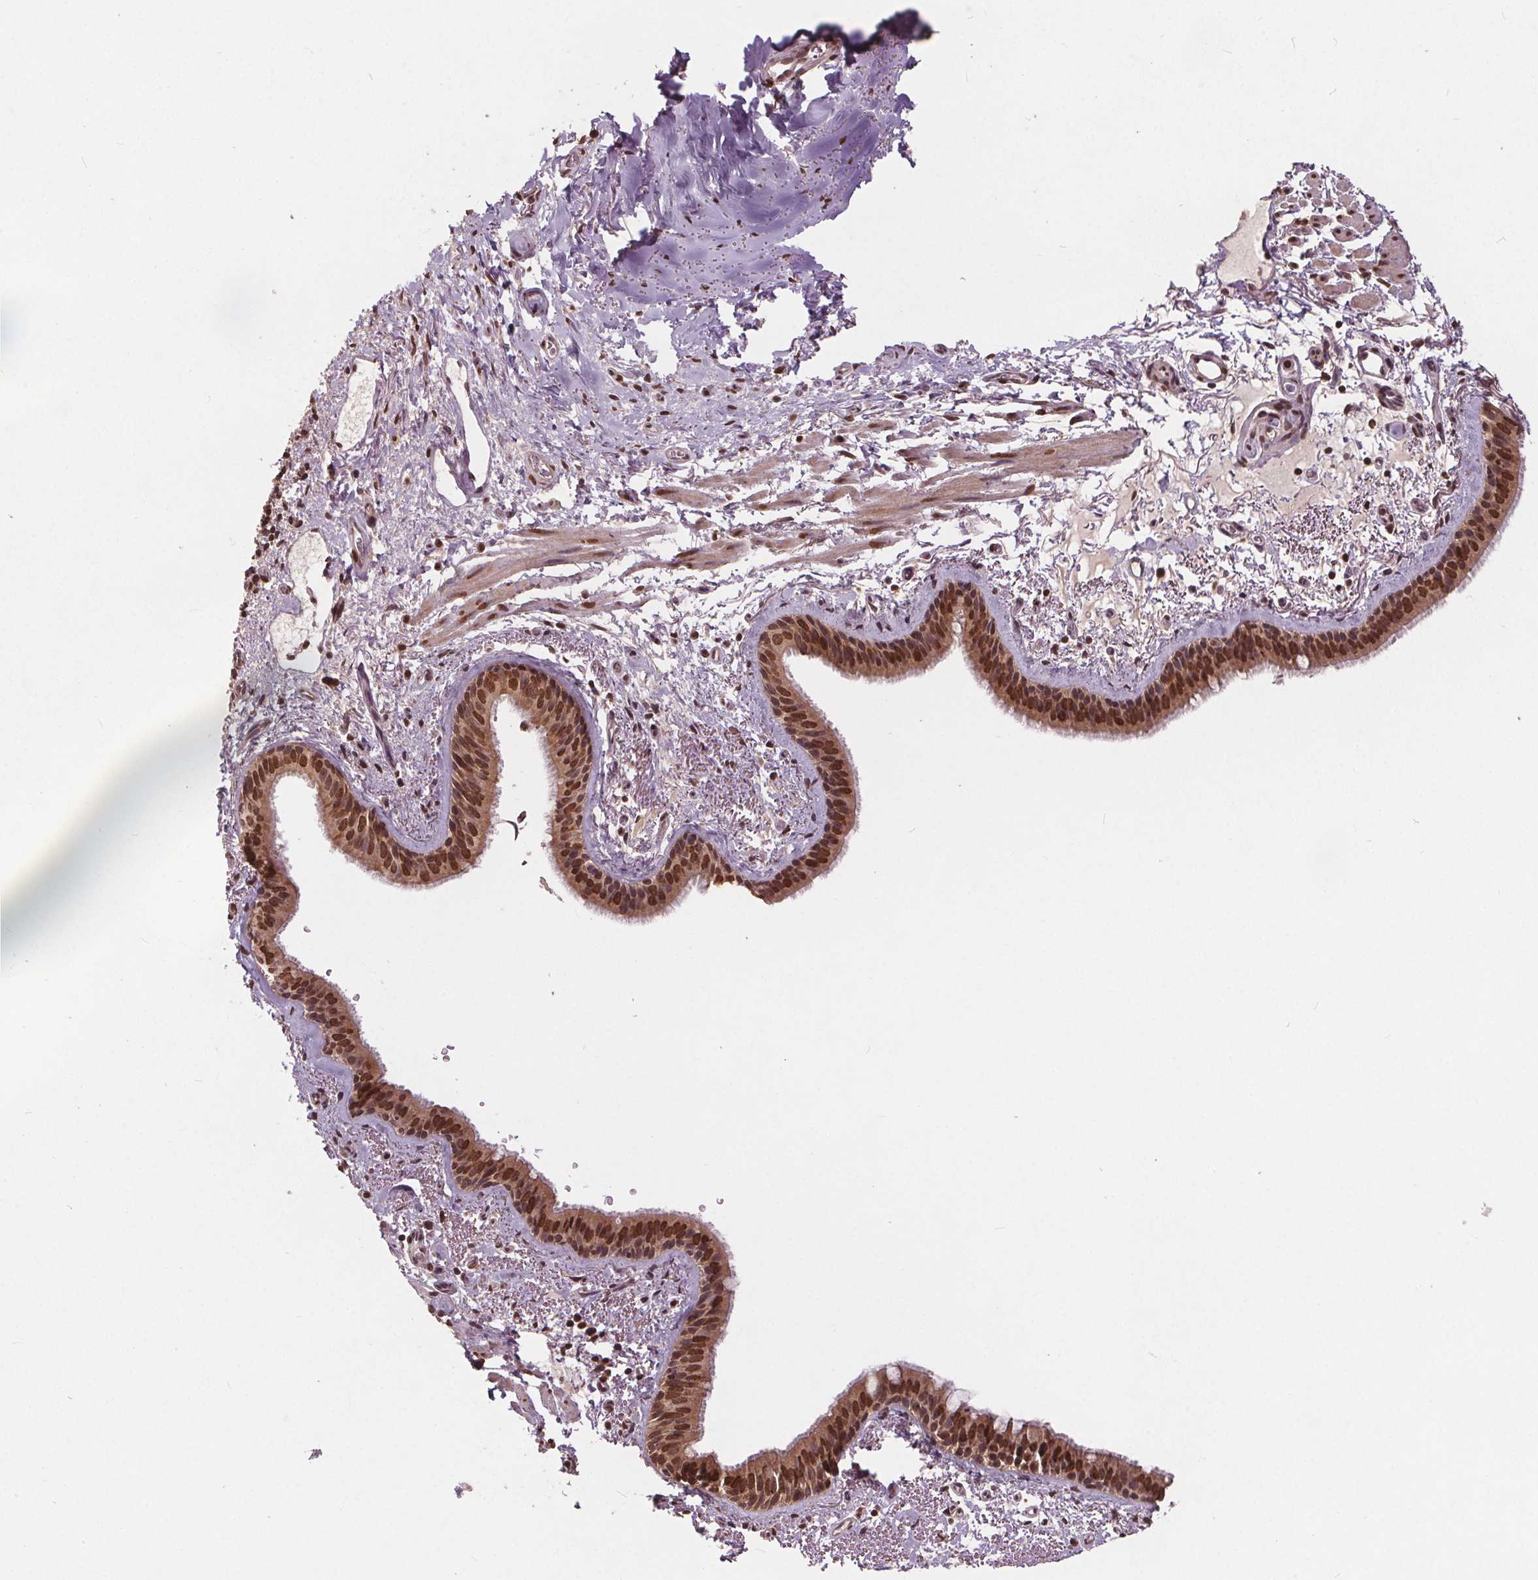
{"staining": {"intensity": "moderate", "quantity": ">75%", "location": "cytoplasmic/membranous,nuclear"}, "tissue": "bronchus", "cell_type": "Respiratory epithelial cells", "image_type": "normal", "snomed": [{"axis": "morphology", "description": "Normal tissue, NOS"}, {"axis": "topography", "description": "Bronchus"}], "caption": "A photomicrograph showing moderate cytoplasmic/membranous,nuclear staining in approximately >75% of respiratory epithelial cells in unremarkable bronchus, as visualized by brown immunohistochemical staining.", "gene": "HIF1AN", "patient": {"sex": "female", "age": 61}}